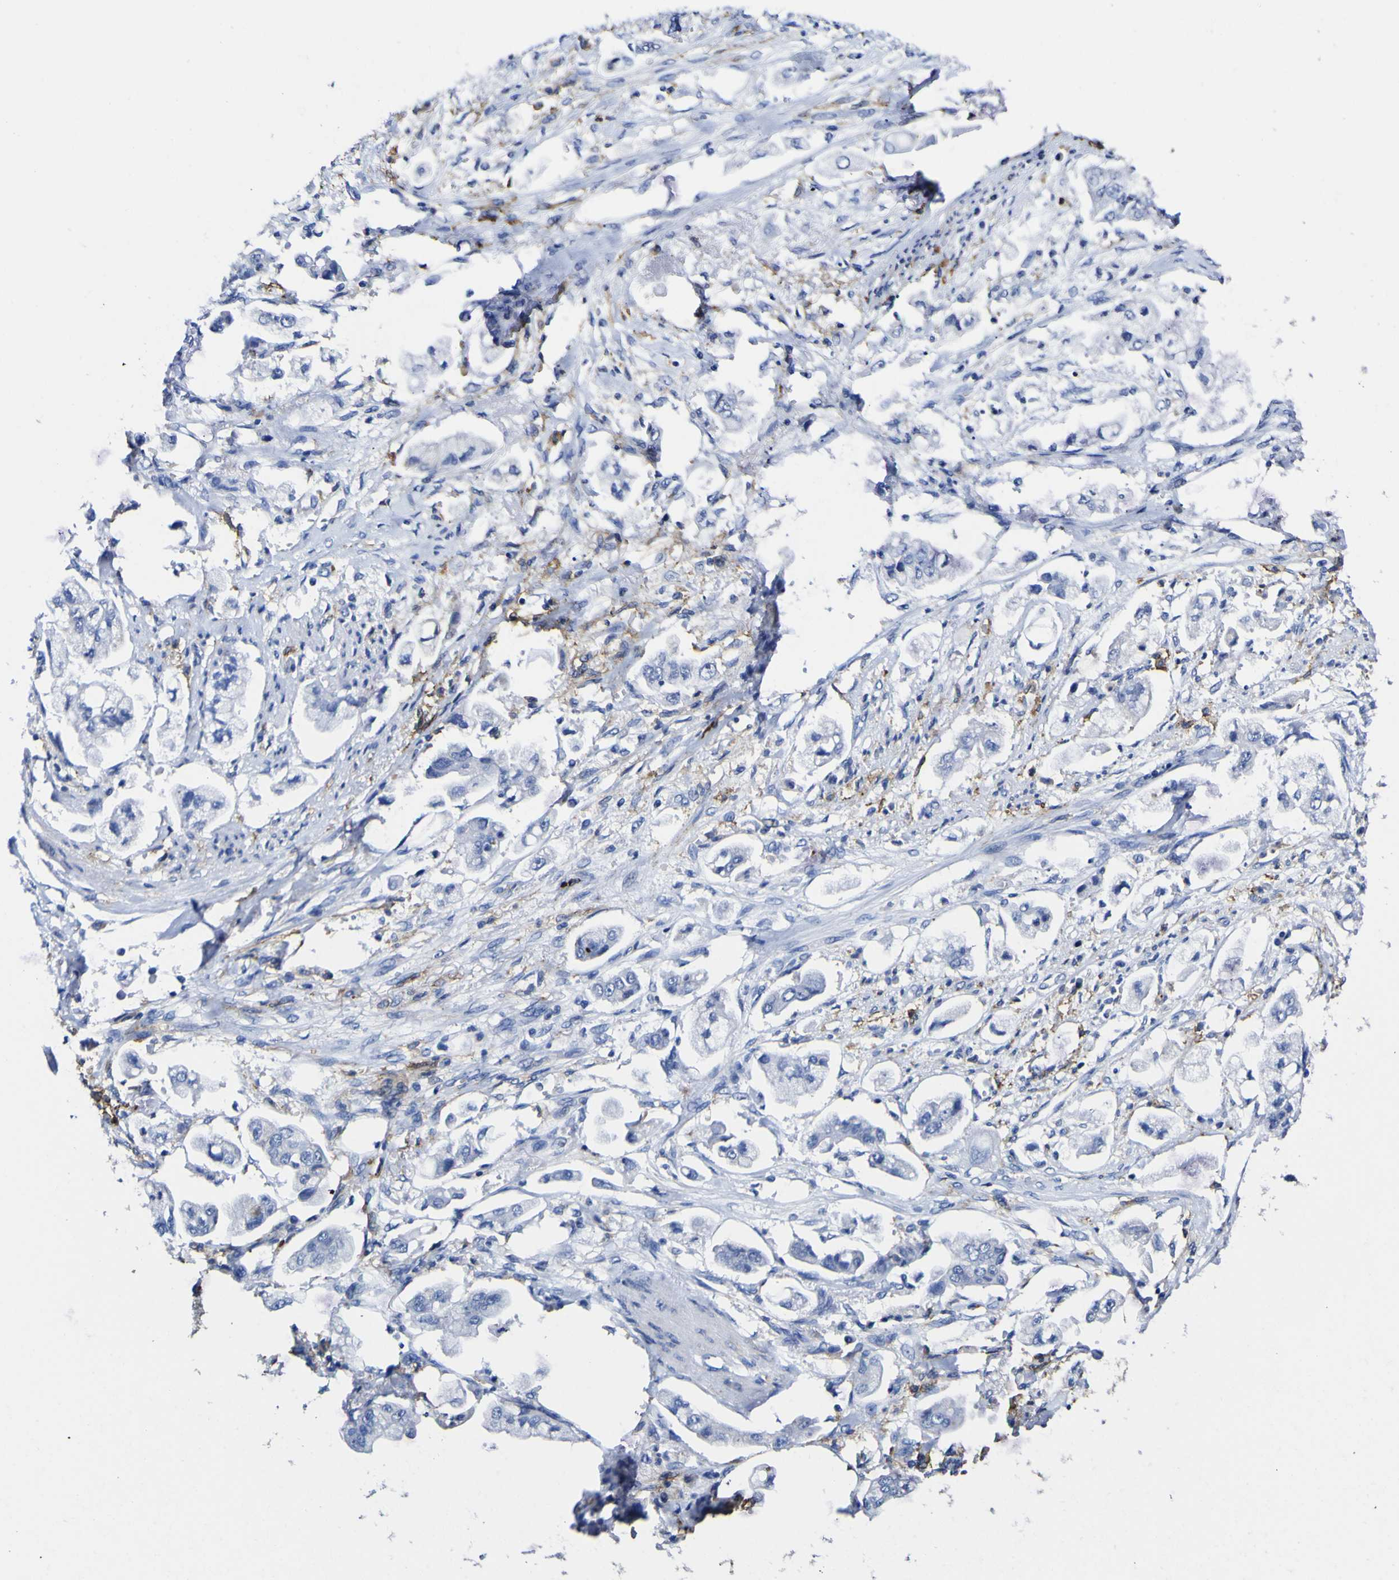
{"staining": {"intensity": "negative", "quantity": "none", "location": "none"}, "tissue": "stomach cancer", "cell_type": "Tumor cells", "image_type": "cancer", "snomed": [{"axis": "morphology", "description": "Adenocarcinoma, NOS"}, {"axis": "topography", "description": "Stomach"}], "caption": "Human stomach adenocarcinoma stained for a protein using immunohistochemistry (IHC) exhibits no staining in tumor cells.", "gene": "HLA-DQA1", "patient": {"sex": "male", "age": 62}}